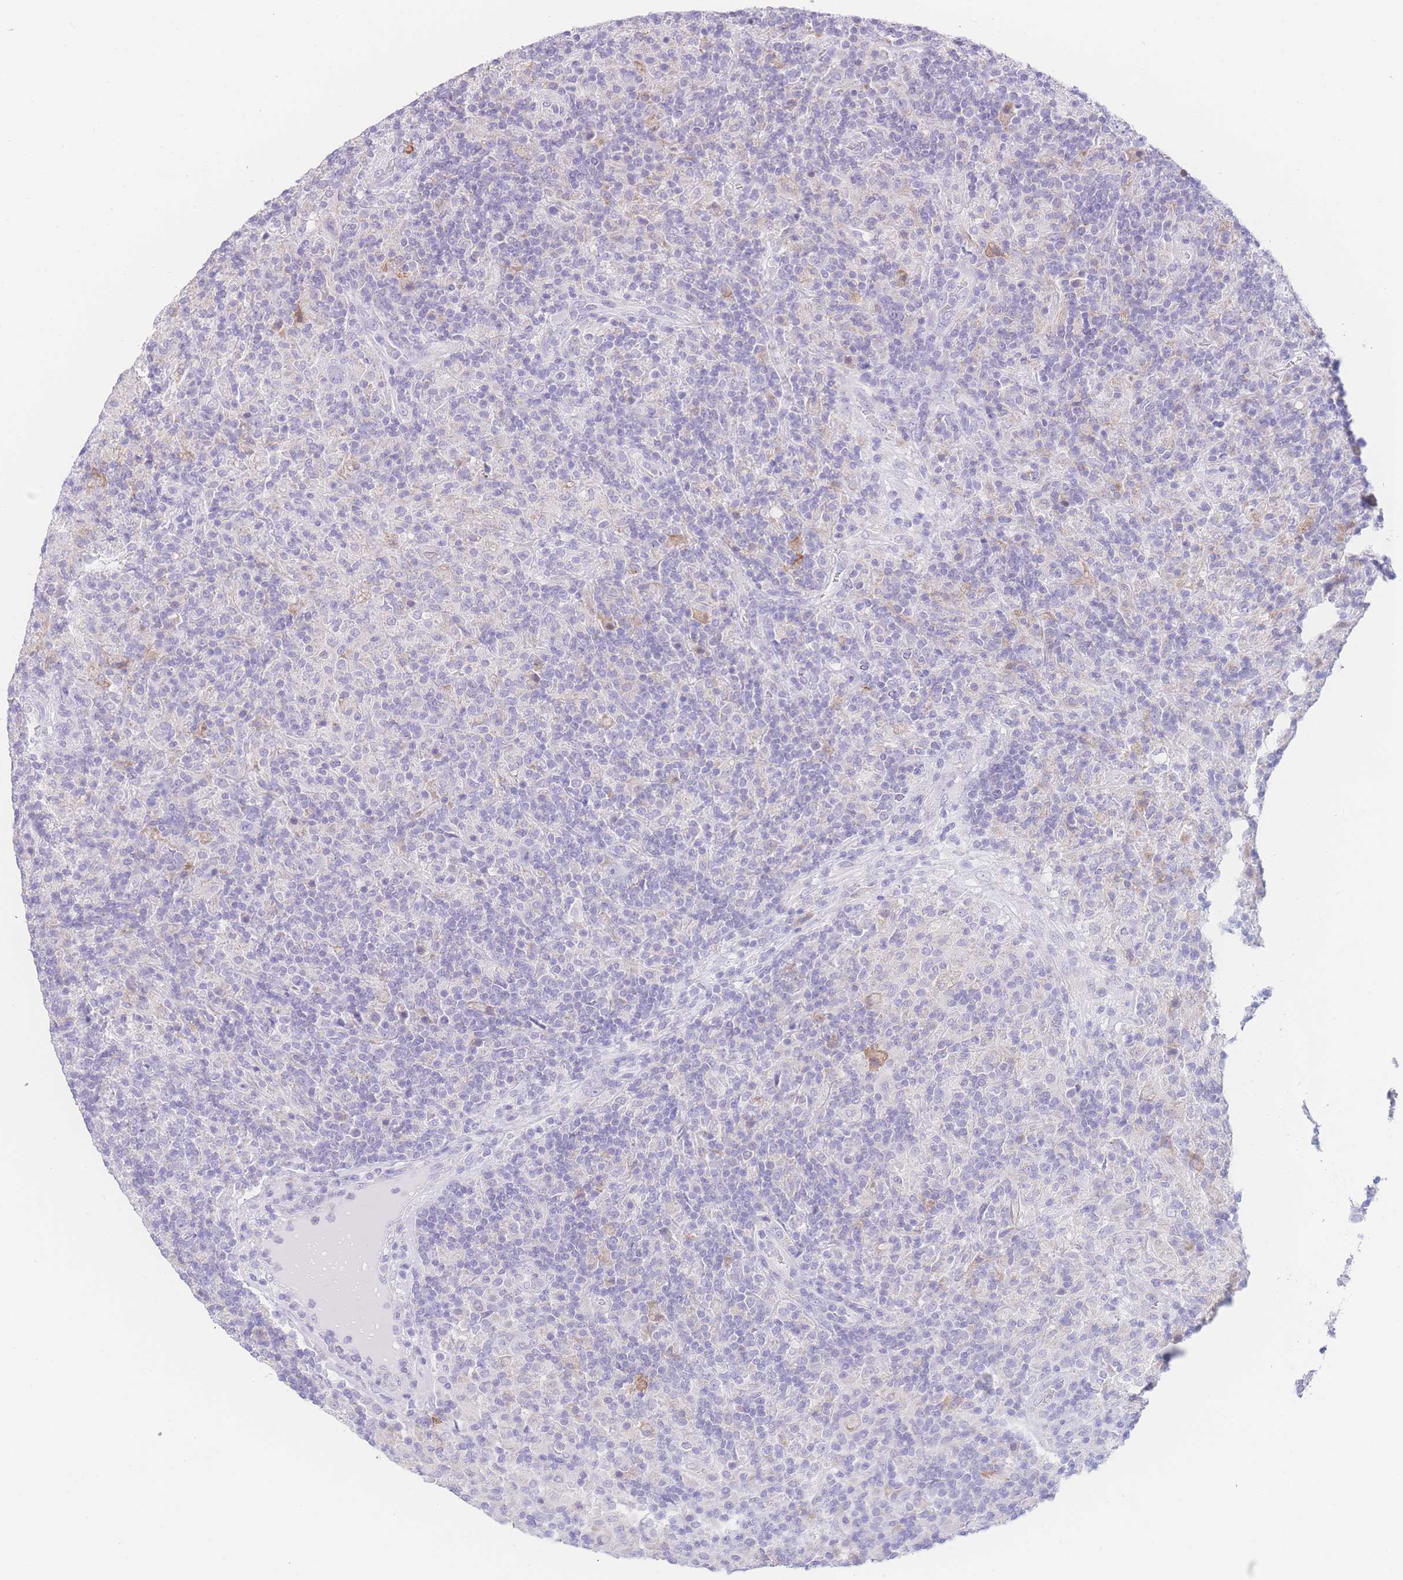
{"staining": {"intensity": "negative", "quantity": "none", "location": "none"}, "tissue": "lymphoma", "cell_type": "Tumor cells", "image_type": "cancer", "snomed": [{"axis": "morphology", "description": "Hodgkin's disease, NOS"}, {"axis": "topography", "description": "Lymph node"}], "caption": "Immunohistochemistry micrograph of neoplastic tissue: human lymphoma stained with DAB (3,3'-diaminobenzidine) displays no significant protein expression in tumor cells.", "gene": "NBEAL1", "patient": {"sex": "male", "age": 70}}